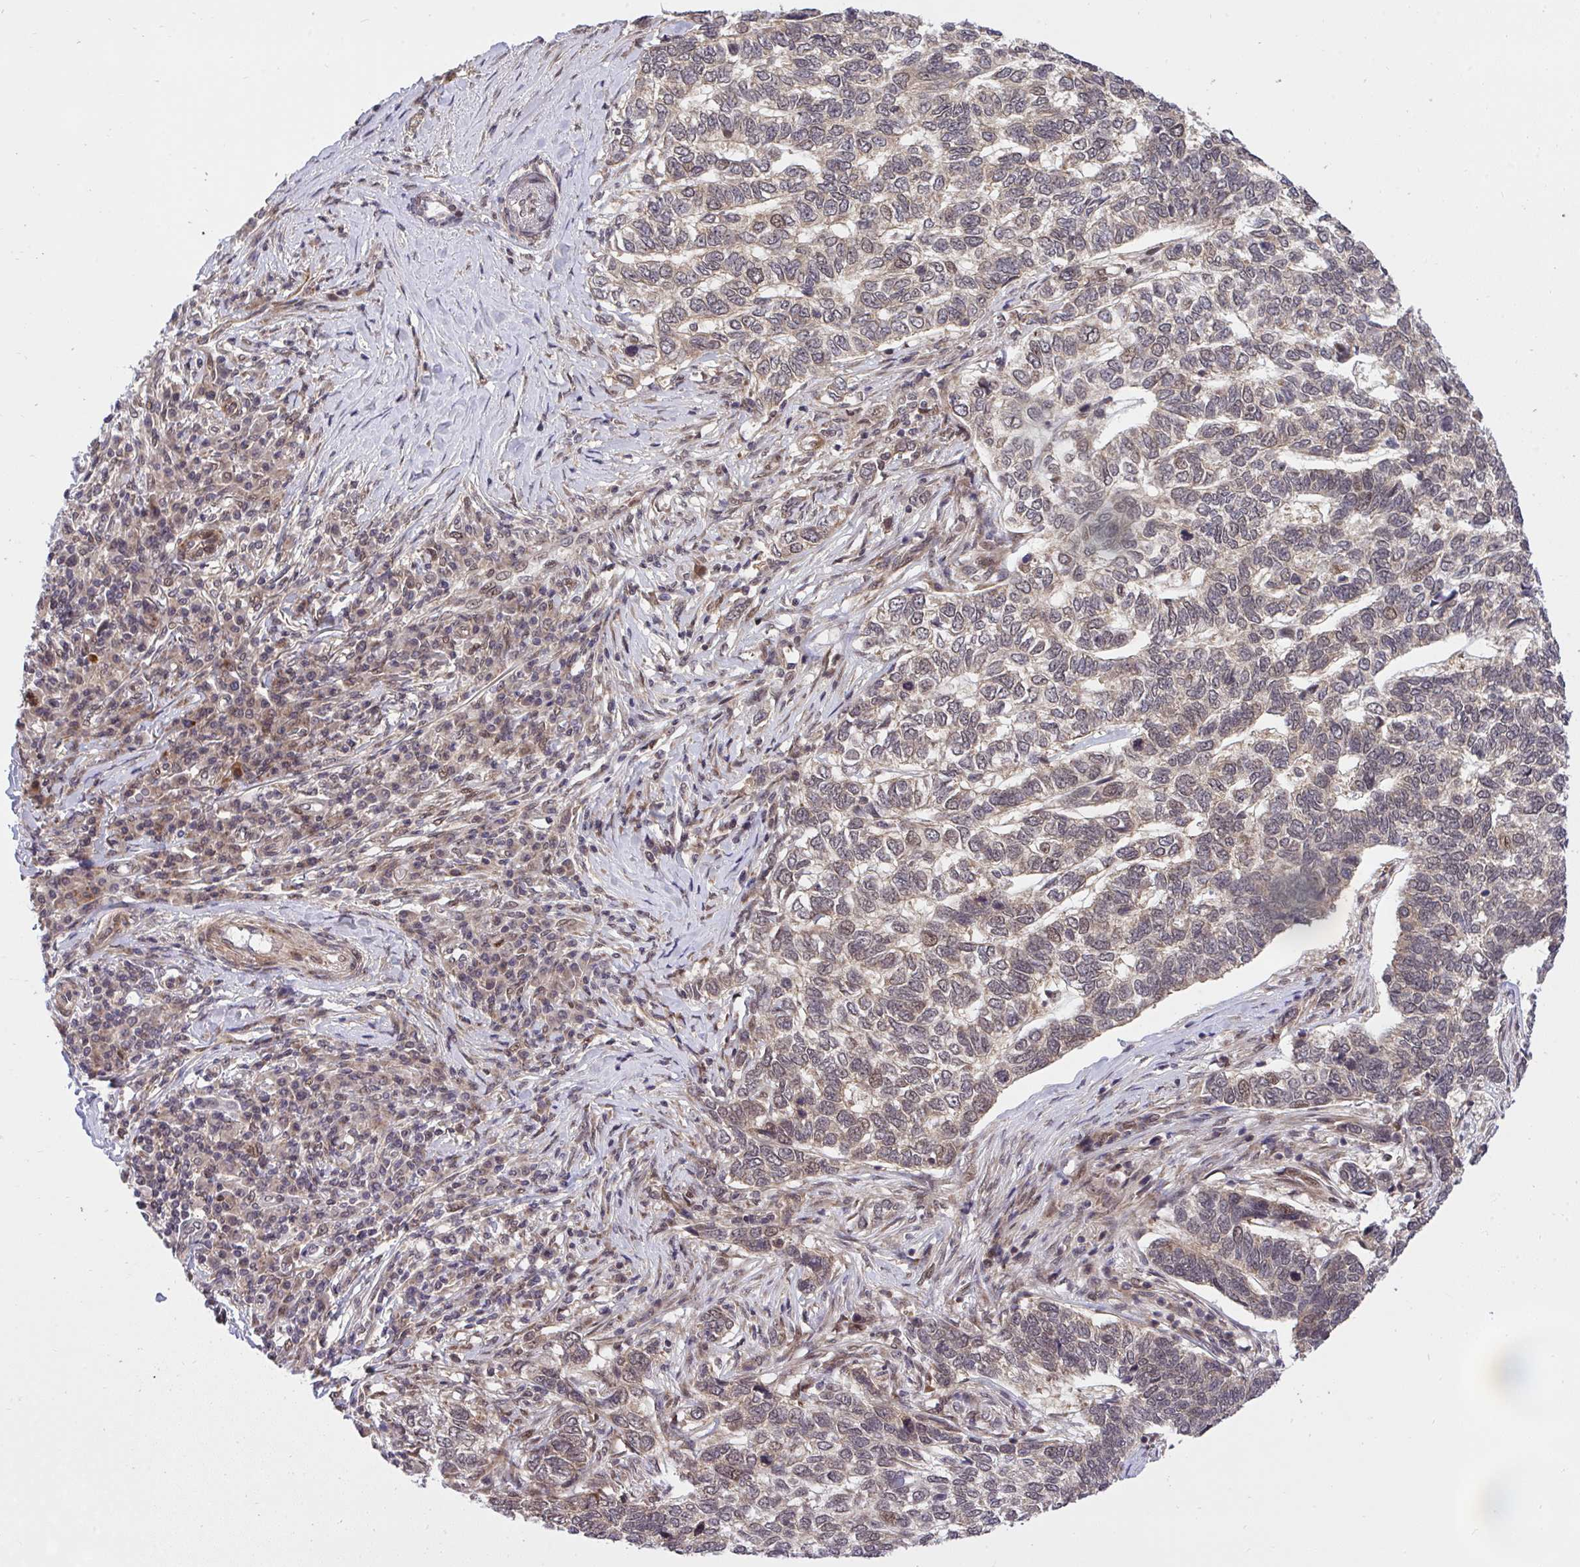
{"staining": {"intensity": "moderate", "quantity": "<25%", "location": "nuclear"}, "tissue": "skin cancer", "cell_type": "Tumor cells", "image_type": "cancer", "snomed": [{"axis": "morphology", "description": "Basal cell carcinoma"}, {"axis": "topography", "description": "Skin"}], "caption": "Immunohistochemical staining of human skin cancer (basal cell carcinoma) exhibits low levels of moderate nuclear protein staining in approximately <25% of tumor cells.", "gene": "ERI1", "patient": {"sex": "female", "age": 65}}